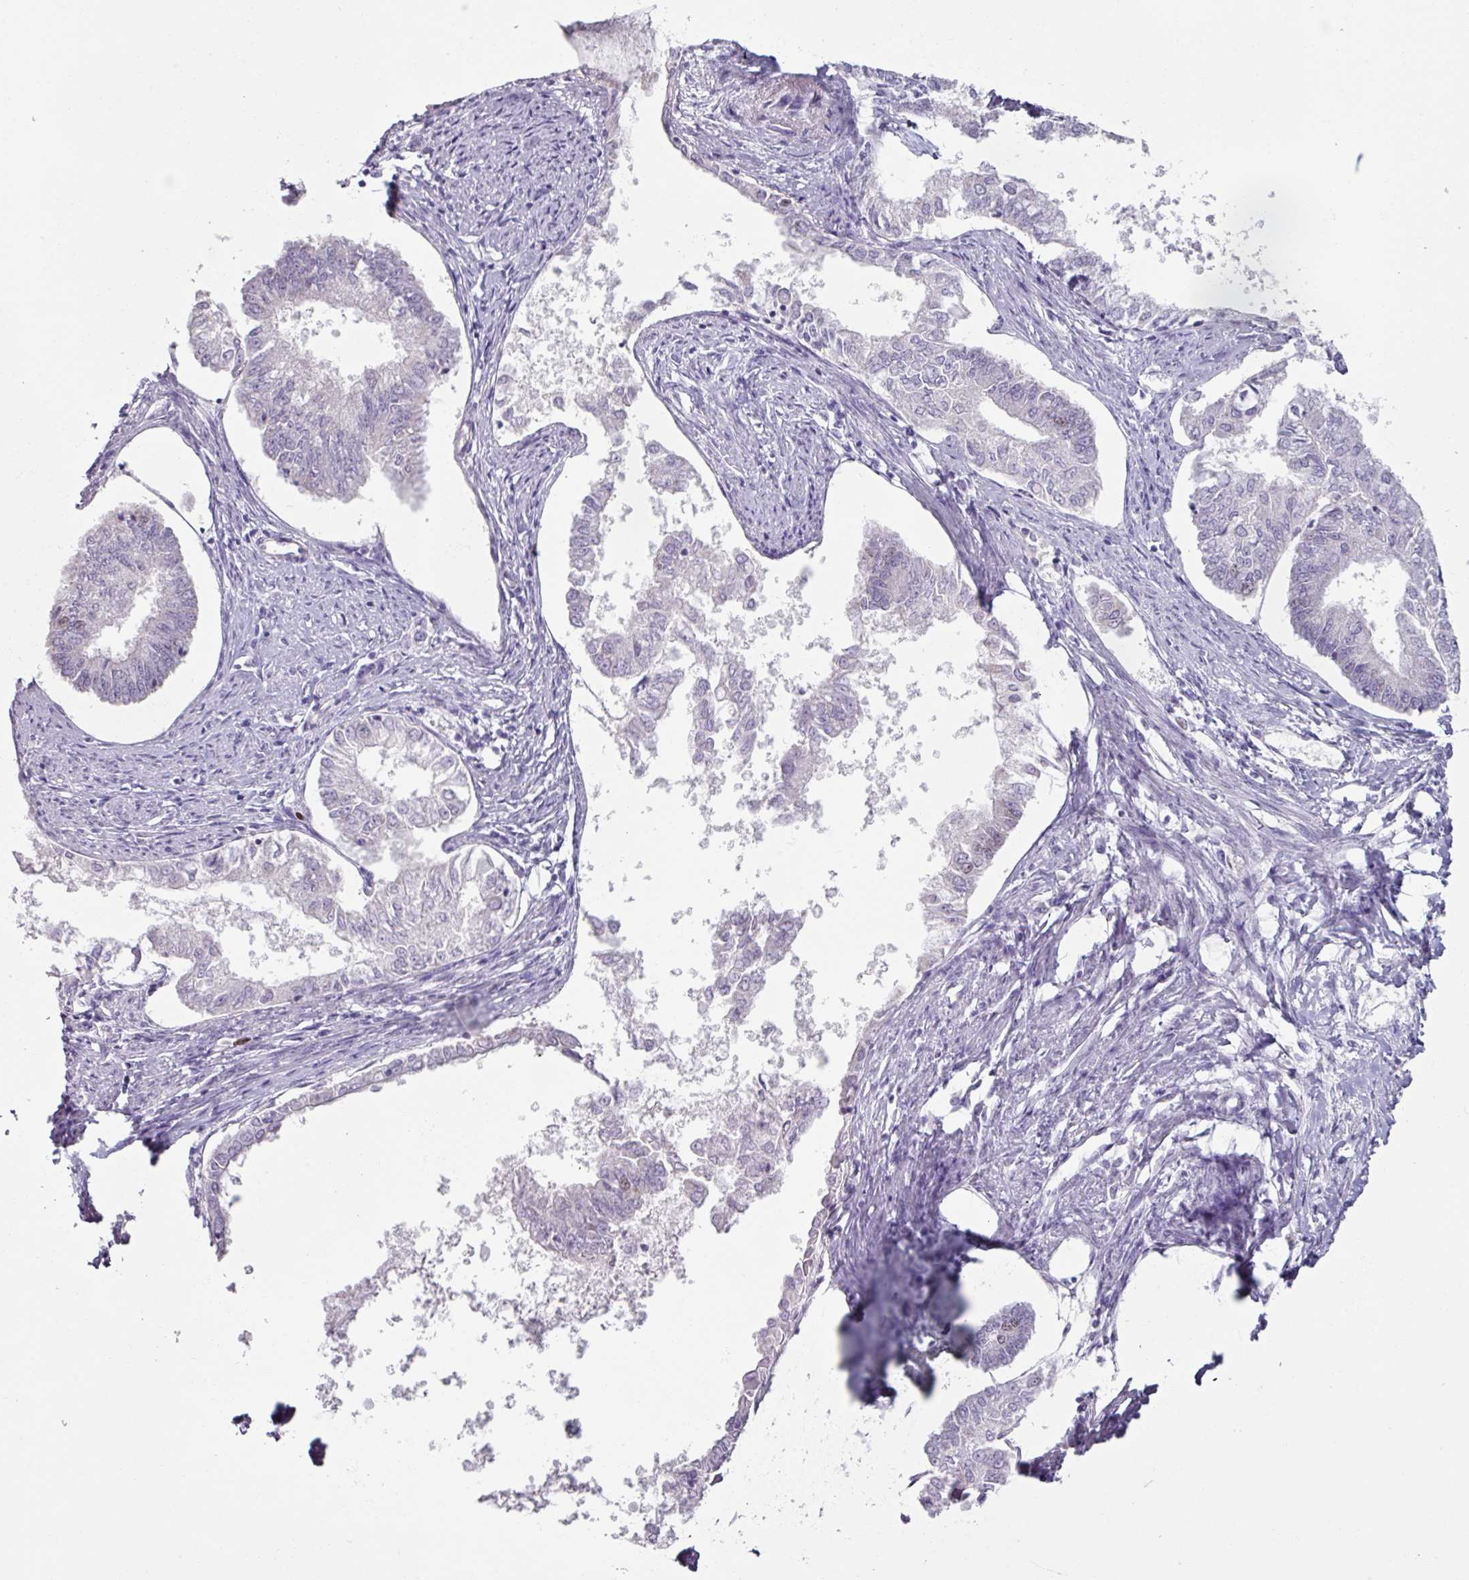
{"staining": {"intensity": "negative", "quantity": "none", "location": "none"}, "tissue": "endometrial cancer", "cell_type": "Tumor cells", "image_type": "cancer", "snomed": [{"axis": "morphology", "description": "Adenocarcinoma, NOS"}, {"axis": "topography", "description": "Endometrium"}], "caption": "DAB (3,3'-diaminobenzidine) immunohistochemical staining of human endometrial cancer shows no significant positivity in tumor cells.", "gene": "ATAD2", "patient": {"sex": "female", "age": 76}}